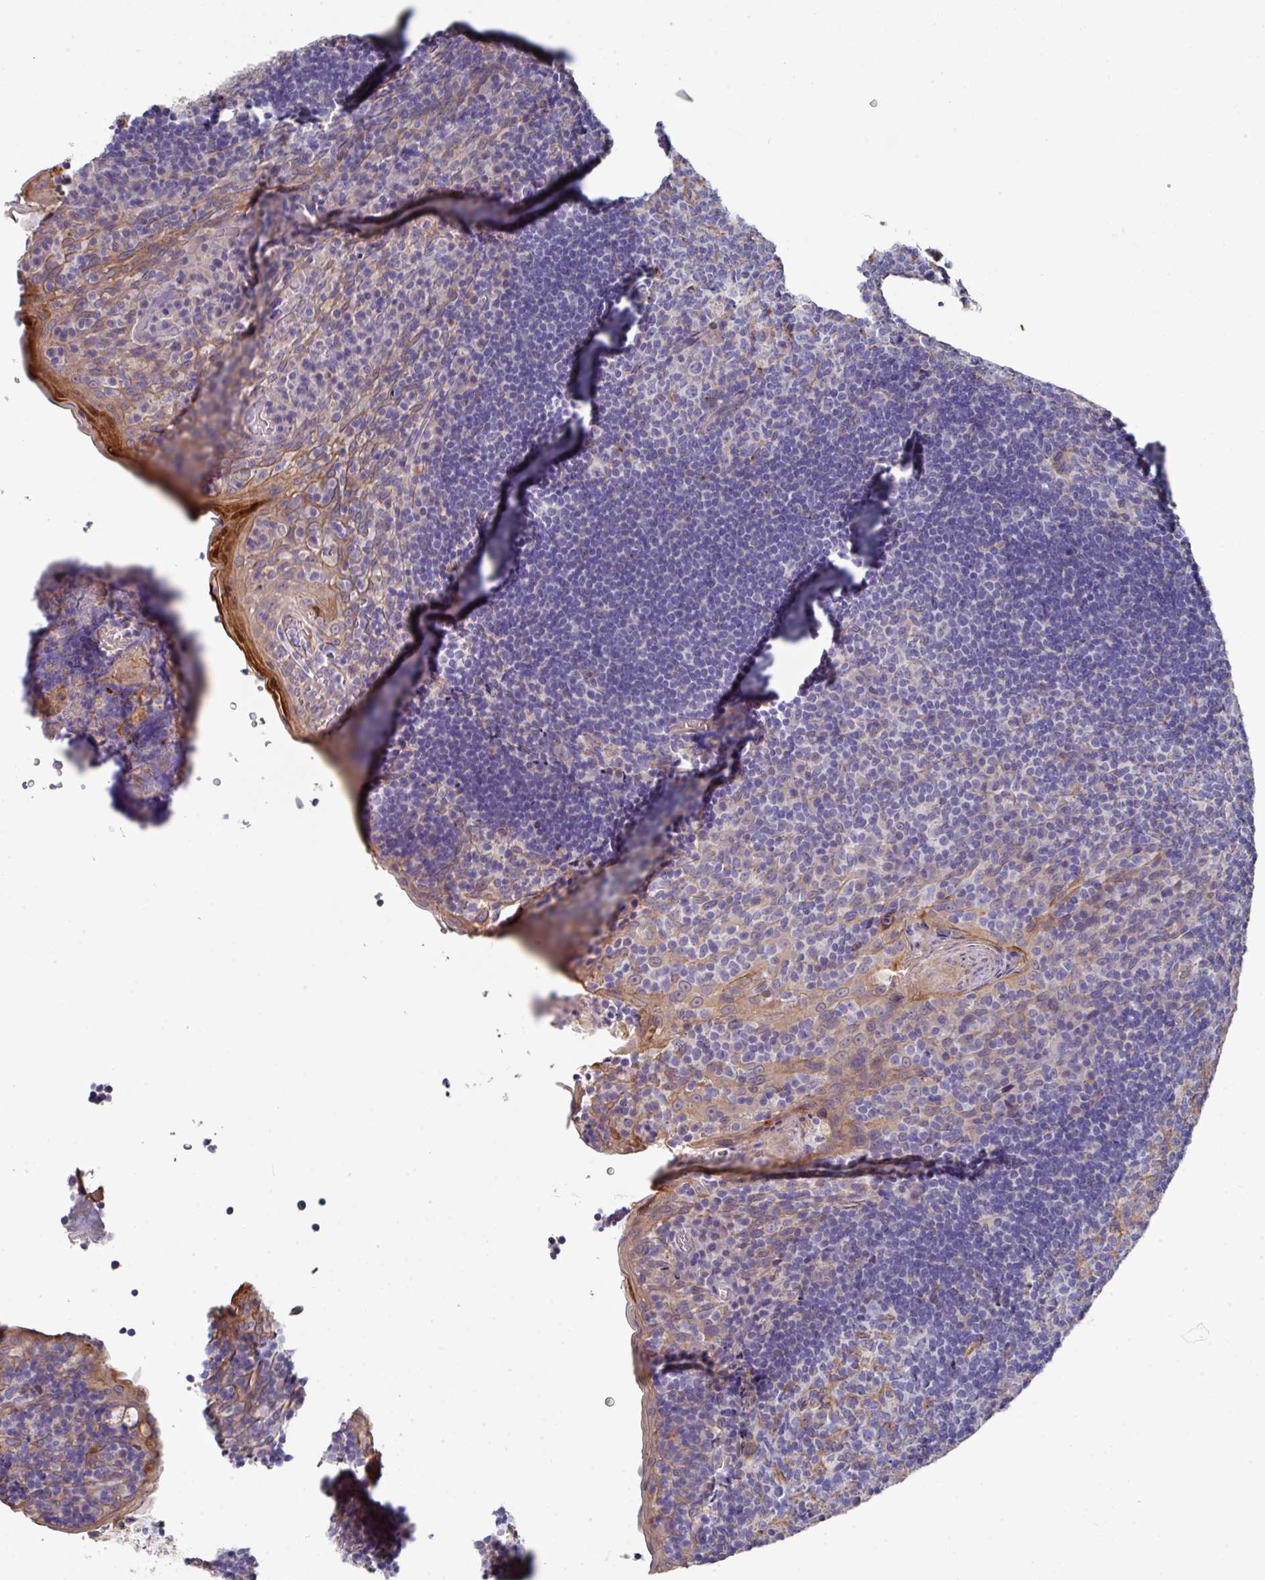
{"staining": {"intensity": "moderate", "quantity": "<25%", "location": "cytoplasmic/membranous"}, "tissue": "tonsil", "cell_type": "Germinal center cells", "image_type": "normal", "snomed": [{"axis": "morphology", "description": "Normal tissue, NOS"}, {"axis": "topography", "description": "Tonsil"}], "caption": "A histopathology image showing moderate cytoplasmic/membranous staining in about <25% of germinal center cells in normal tonsil, as visualized by brown immunohistochemical staining.", "gene": "PRR5", "patient": {"sex": "male", "age": 17}}